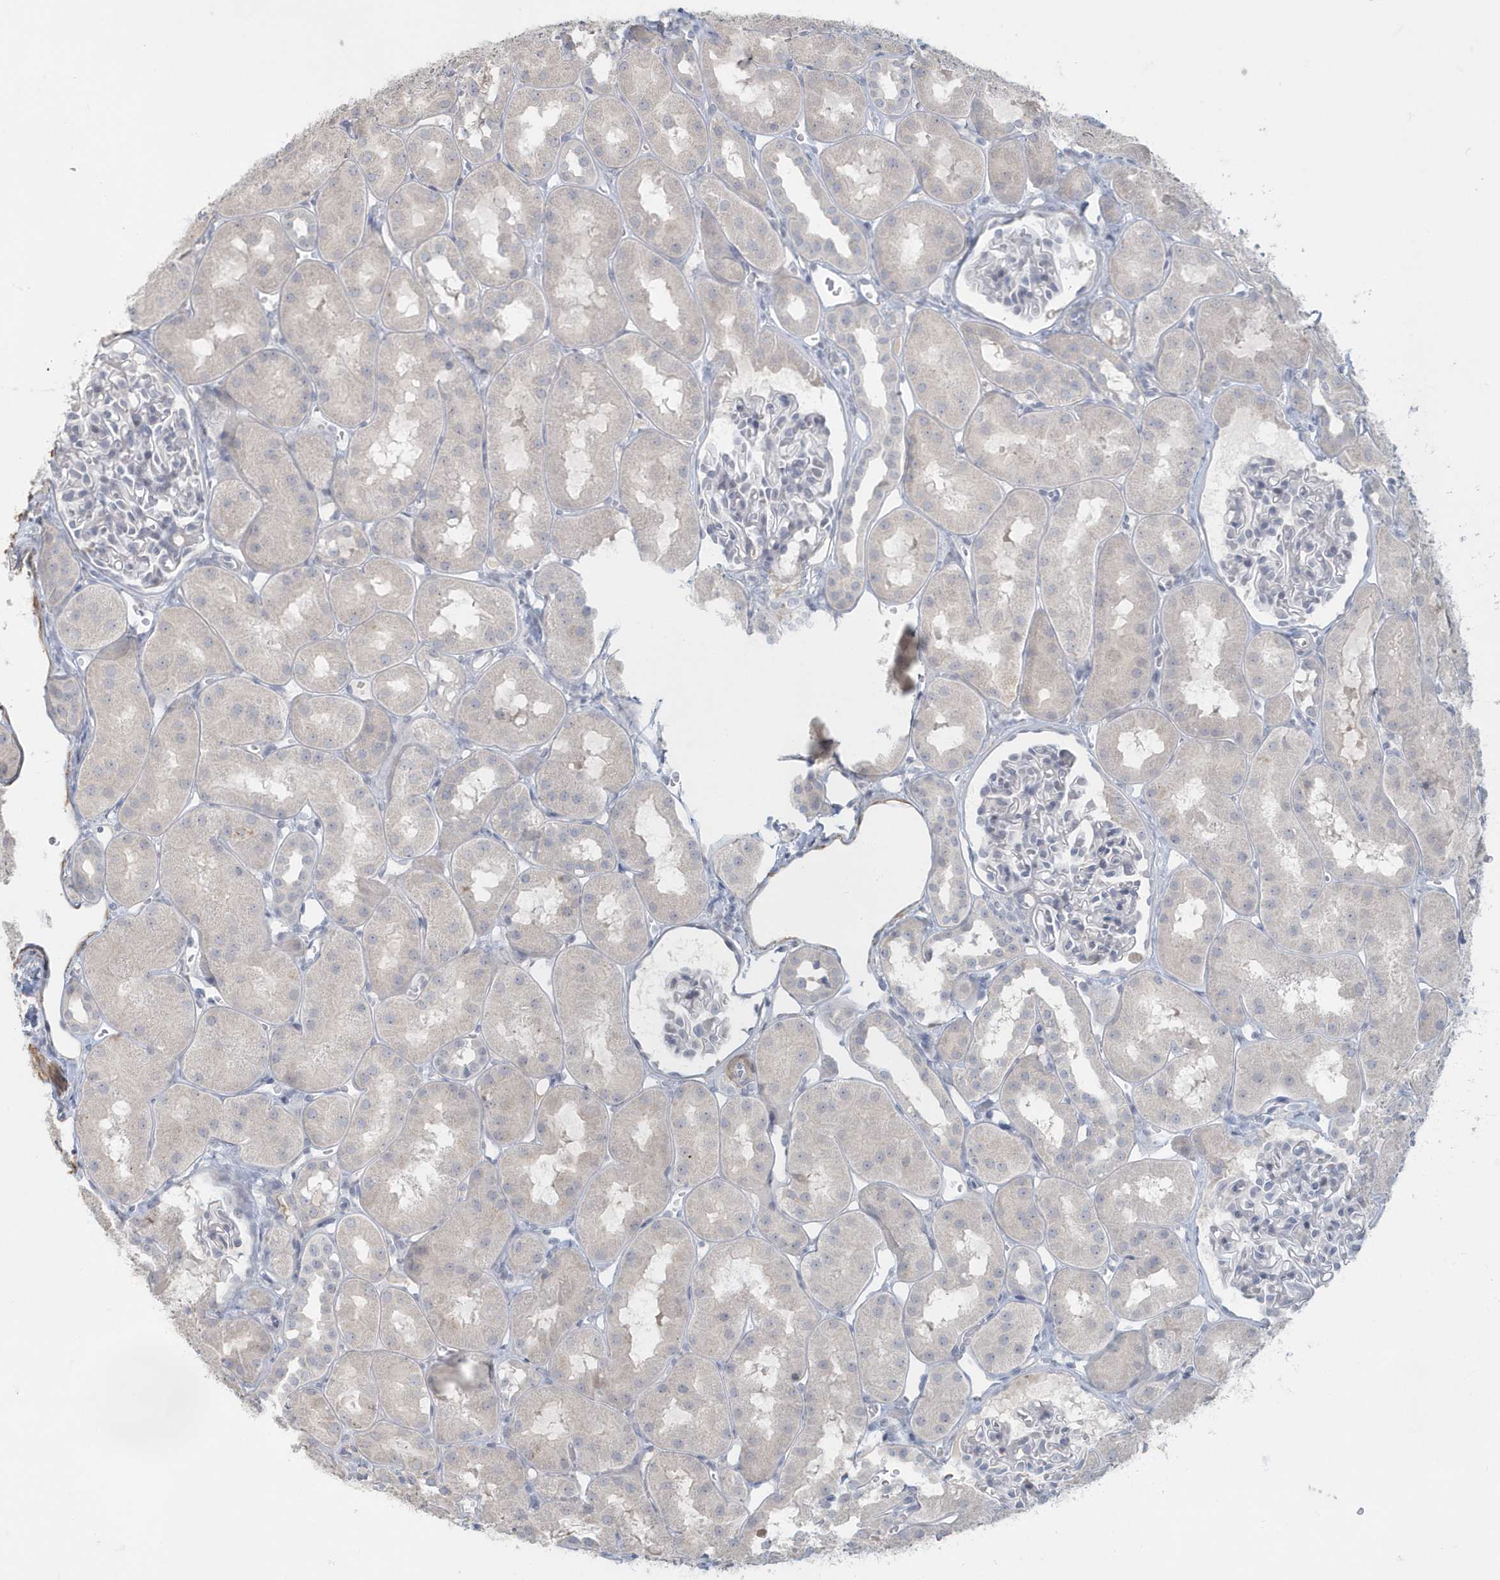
{"staining": {"intensity": "negative", "quantity": "none", "location": "none"}, "tissue": "kidney", "cell_type": "Cells in glomeruli", "image_type": "normal", "snomed": [{"axis": "morphology", "description": "Normal tissue, NOS"}, {"axis": "topography", "description": "Kidney"}, {"axis": "topography", "description": "Urinary bladder"}], "caption": "Cells in glomeruli are negative for brown protein staining in unremarkable kidney.", "gene": "MYOT", "patient": {"sex": "male", "age": 16}}